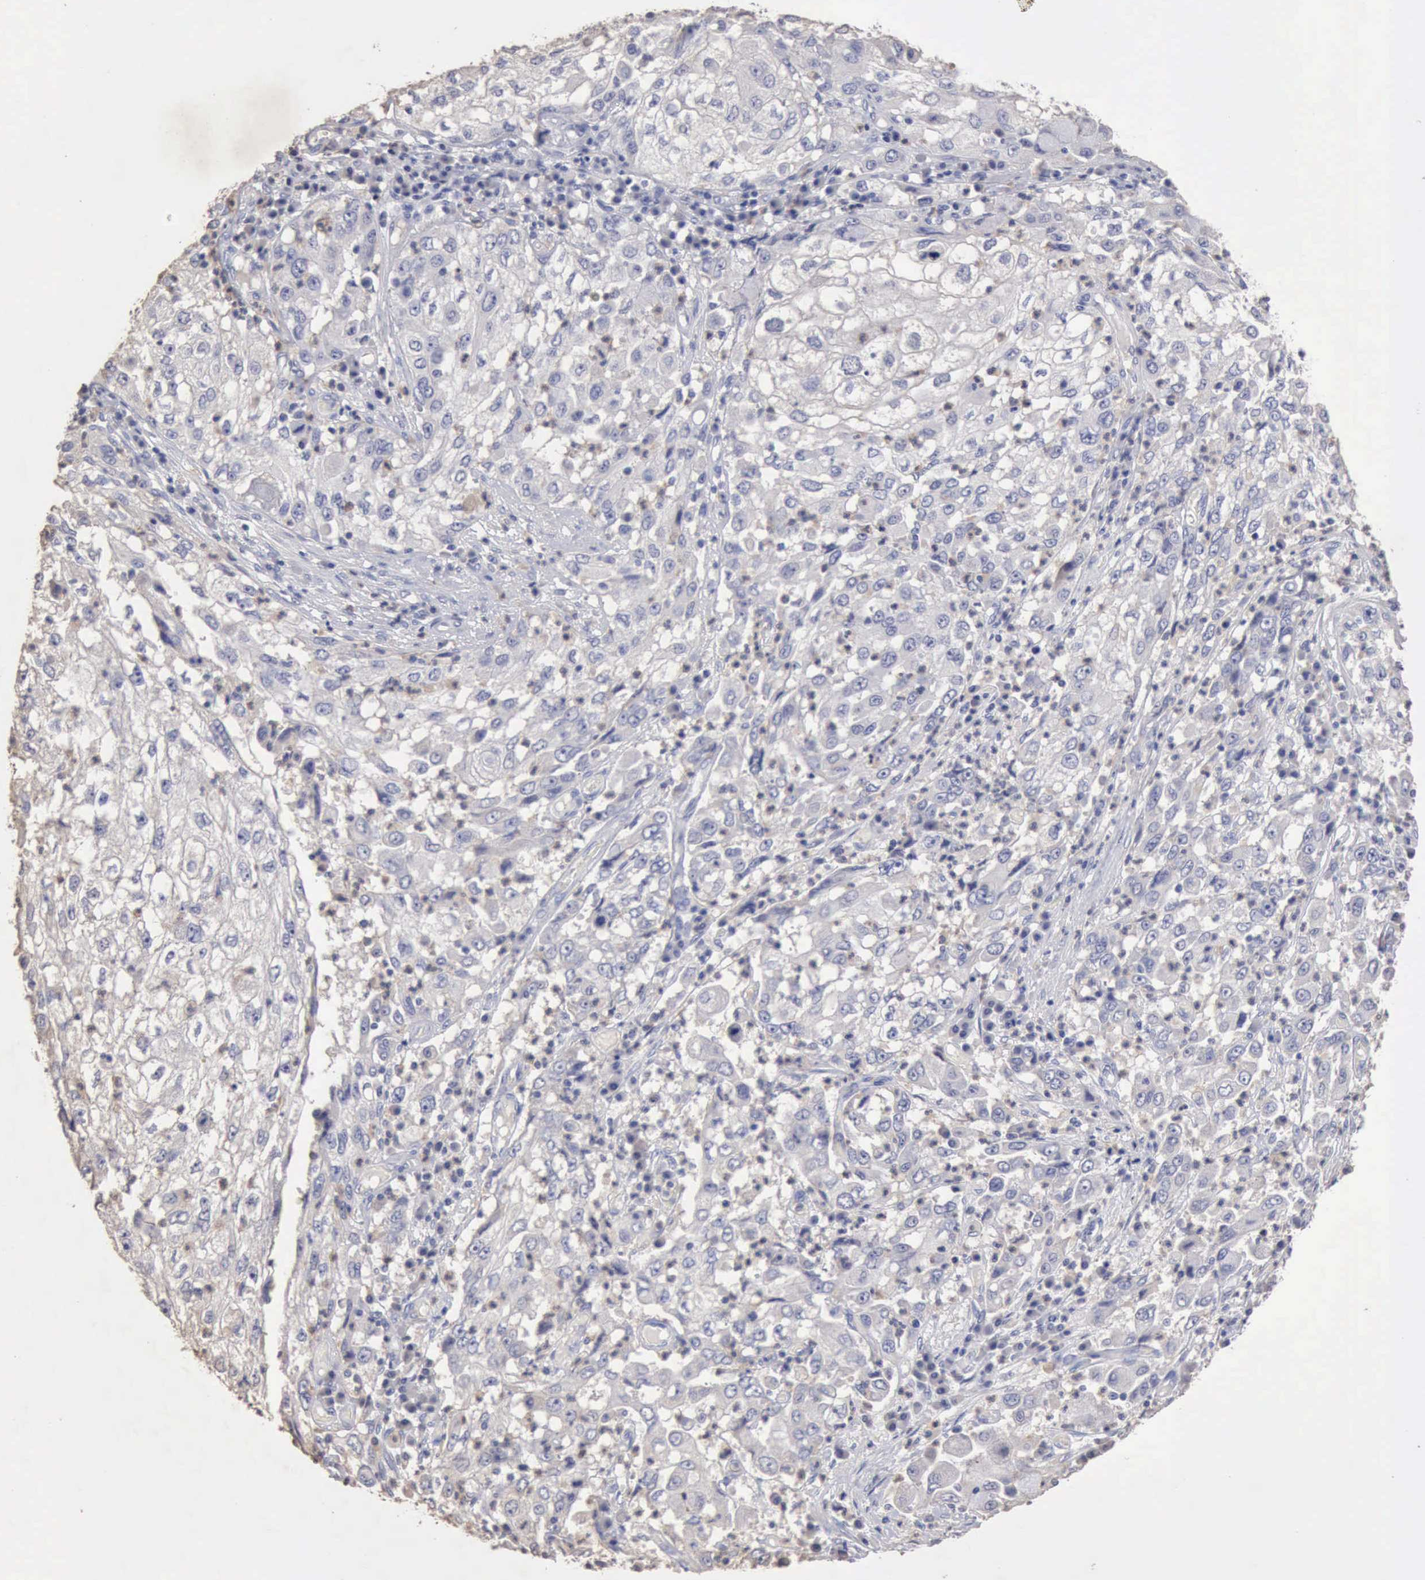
{"staining": {"intensity": "negative", "quantity": "none", "location": "none"}, "tissue": "cervical cancer", "cell_type": "Tumor cells", "image_type": "cancer", "snomed": [{"axis": "morphology", "description": "Squamous cell carcinoma, NOS"}, {"axis": "topography", "description": "Cervix"}], "caption": "IHC histopathology image of neoplastic tissue: cervical cancer (squamous cell carcinoma) stained with DAB (3,3'-diaminobenzidine) exhibits no significant protein staining in tumor cells. (DAB IHC with hematoxylin counter stain).", "gene": "KRT6B", "patient": {"sex": "female", "age": 36}}